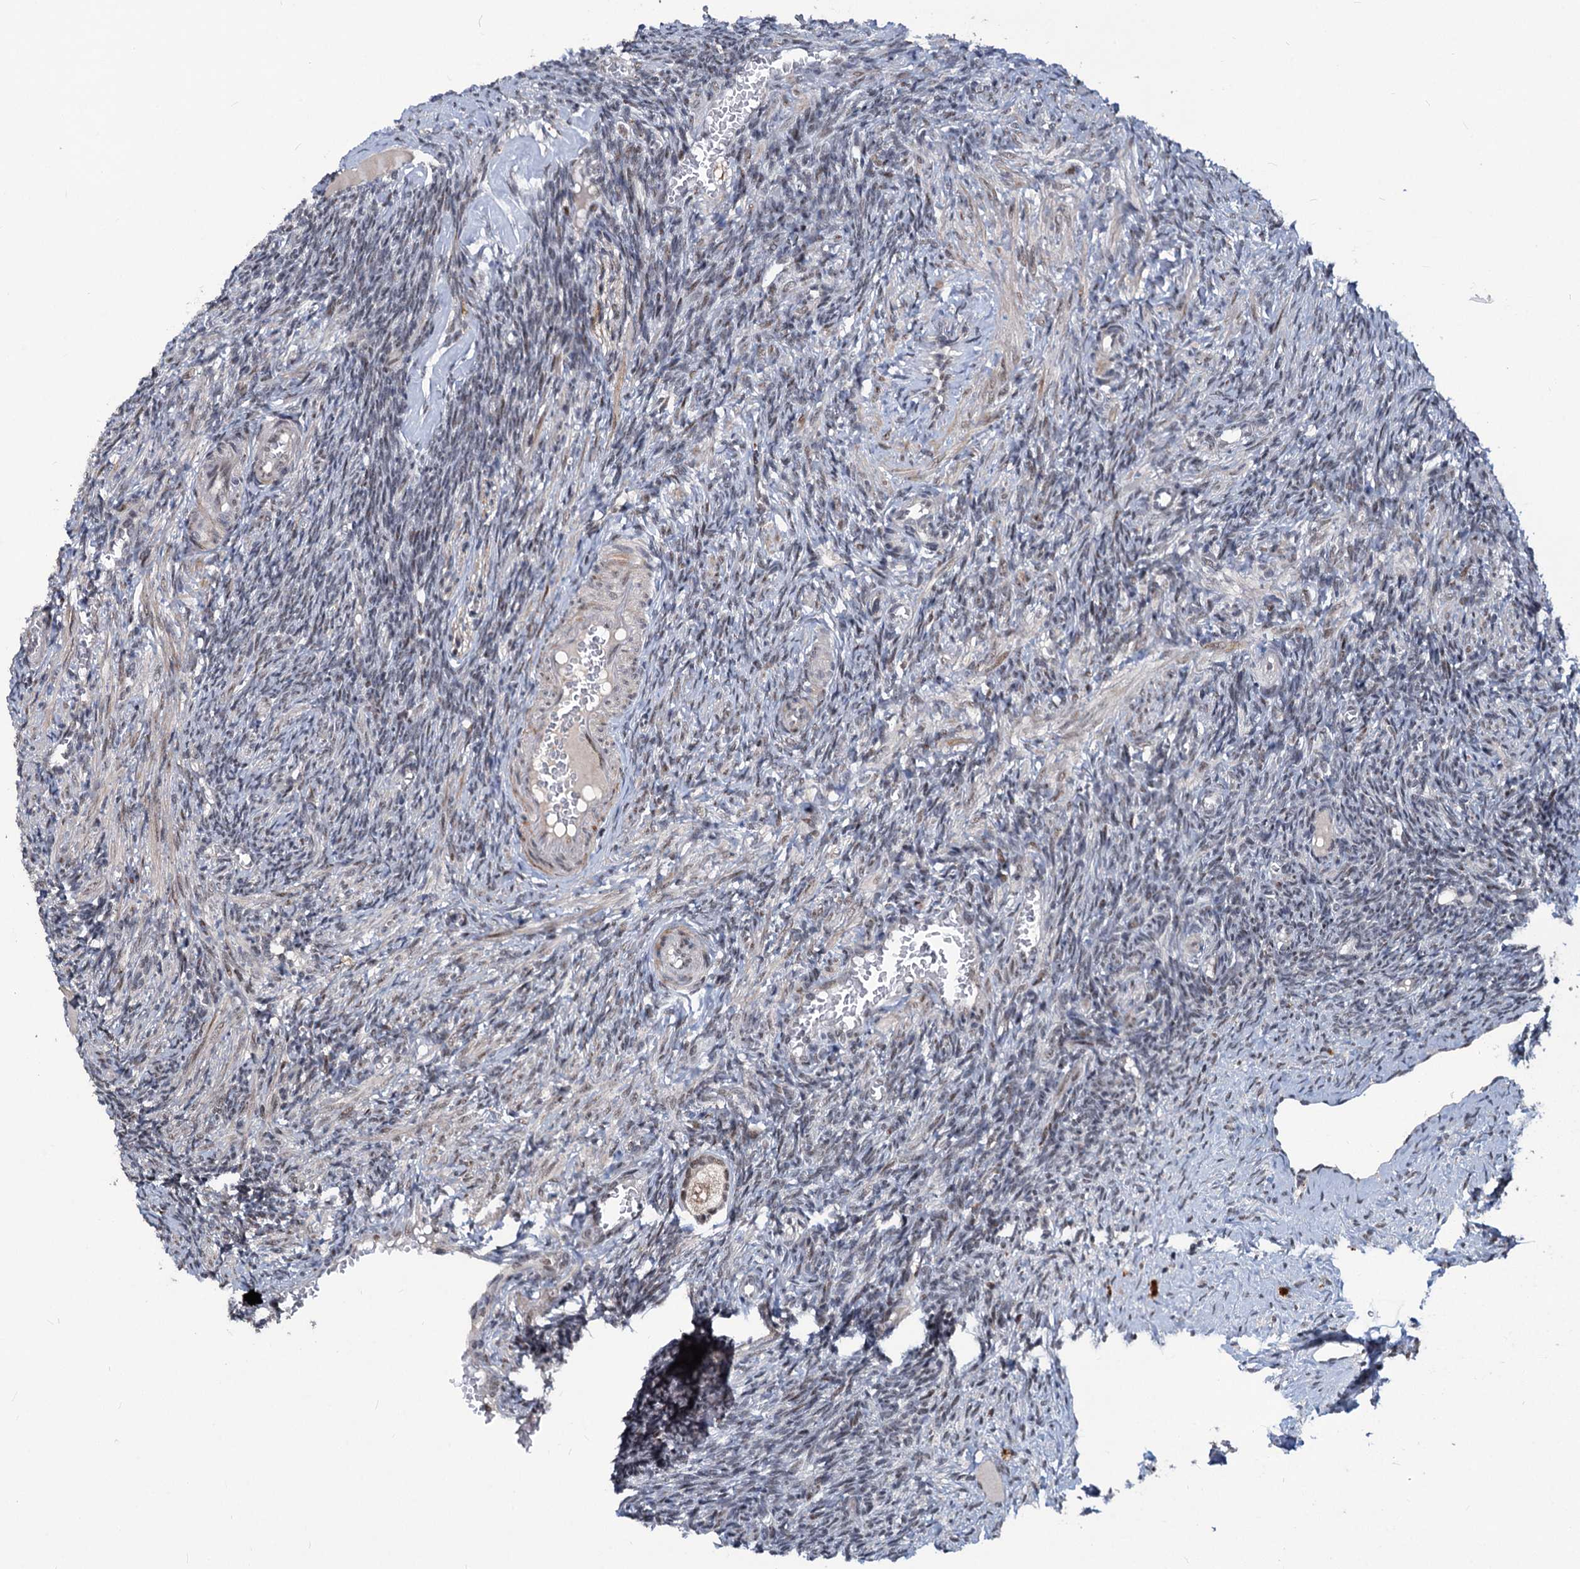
{"staining": {"intensity": "weak", "quantity": "25%-75%", "location": "cytoplasmic/membranous,nuclear"}, "tissue": "ovary", "cell_type": "Follicle cells", "image_type": "normal", "snomed": [{"axis": "morphology", "description": "Normal tissue, NOS"}, {"axis": "topography", "description": "Ovary"}], "caption": "The histopathology image demonstrates a brown stain indicating the presence of a protein in the cytoplasmic/membranous,nuclear of follicle cells in ovary. (DAB IHC with brightfield microscopy, high magnification).", "gene": "PHF8", "patient": {"sex": "female", "age": 27}}